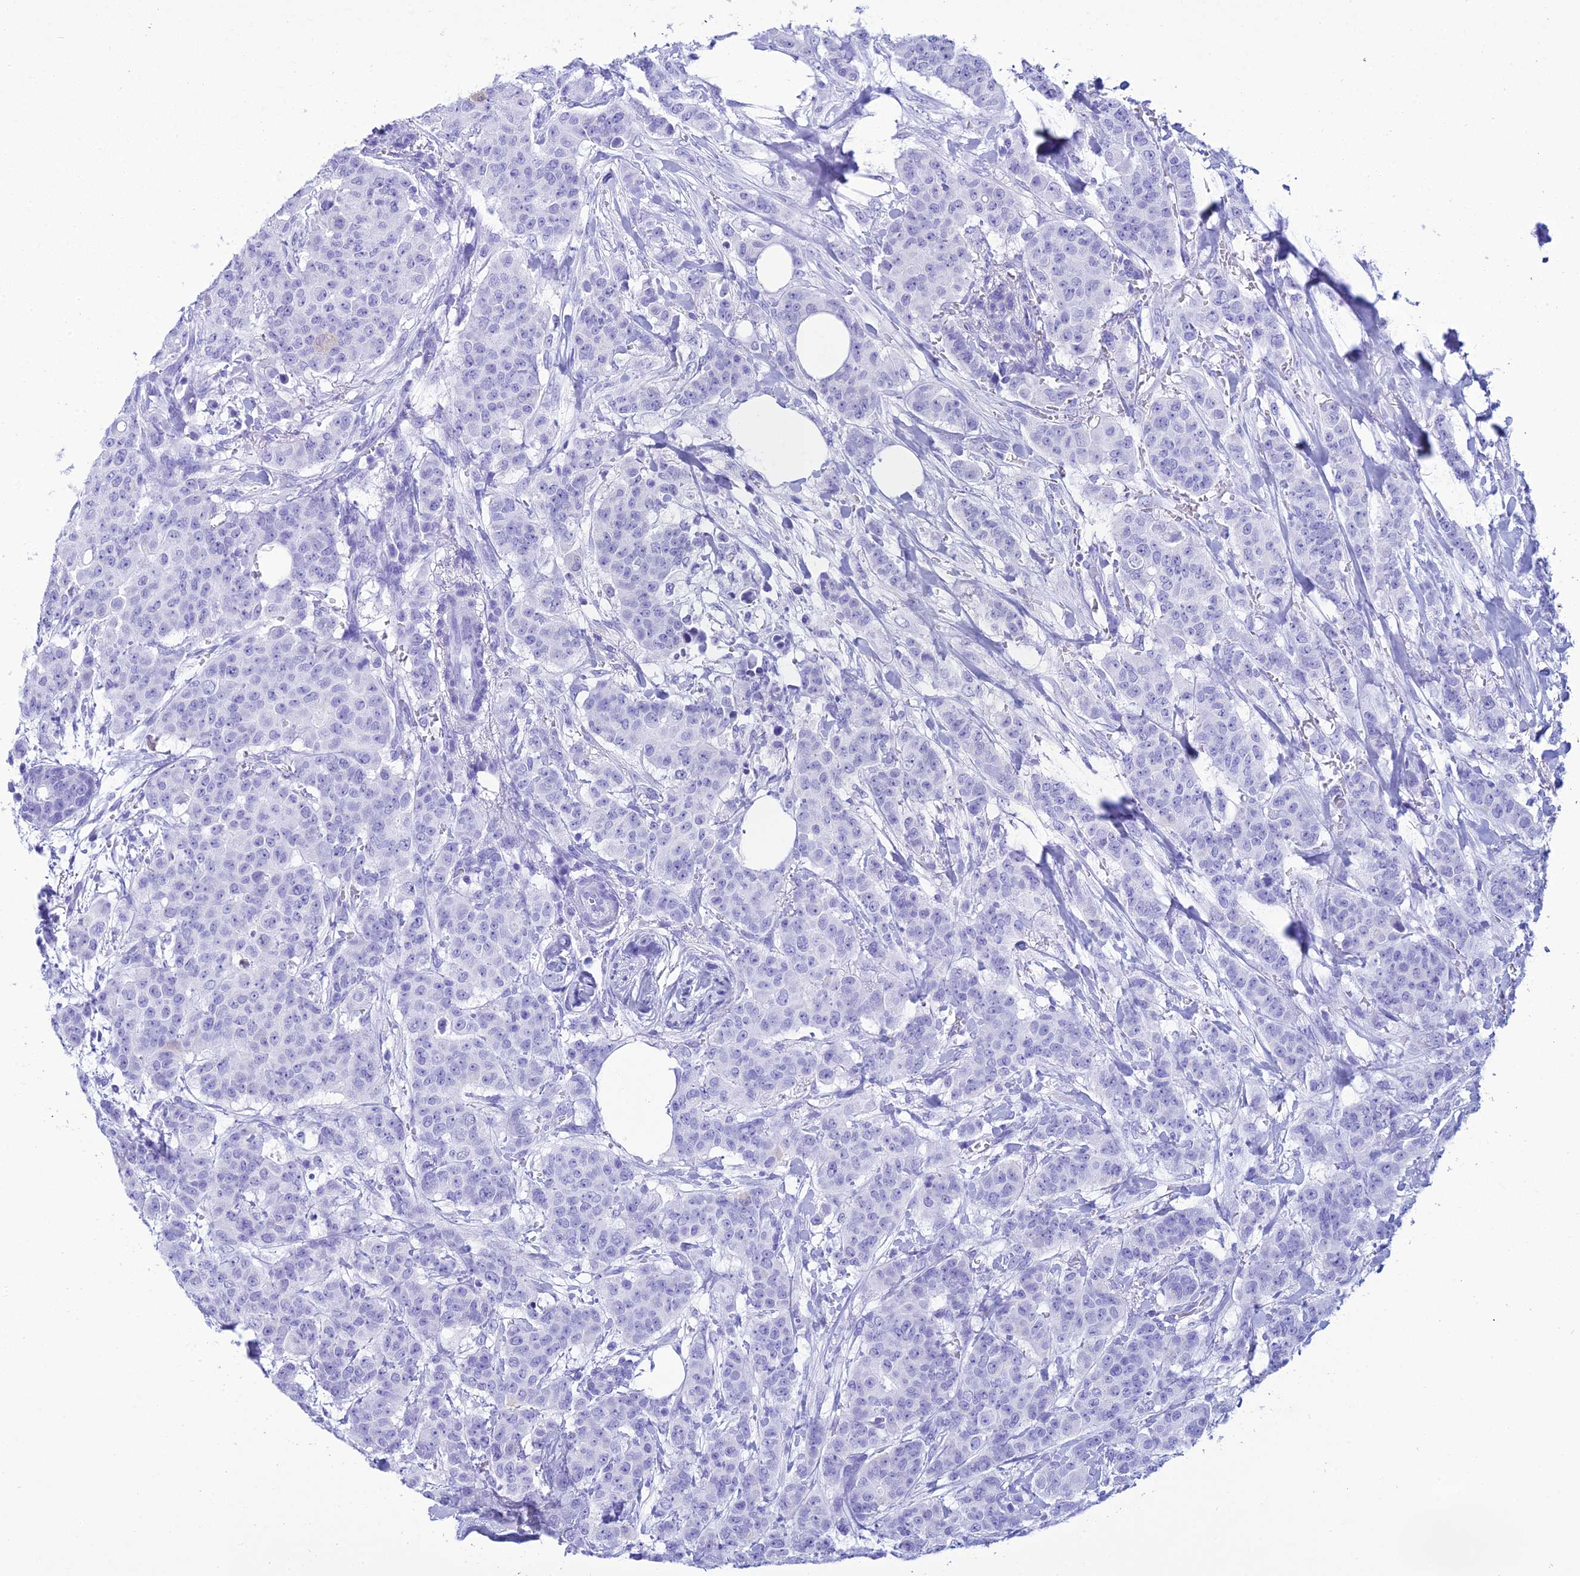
{"staining": {"intensity": "negative", "quantity": "none", "location": "none"}, "tissue": "breast cancer", "cell_type": "Tumor cells", "image_type": "cancer", "snomed": [{"axis": "morphology", "description": "Duct carcinoma"}, {"axis": "topography", "description": "Breast"}], "caption": "An image of breast cancer (invasive ductal carcinoma) stained for a protein displays no brown staining in tumor cells.", "gene": "ZNF442", "patient": {"sex": "female", "age": 40}}